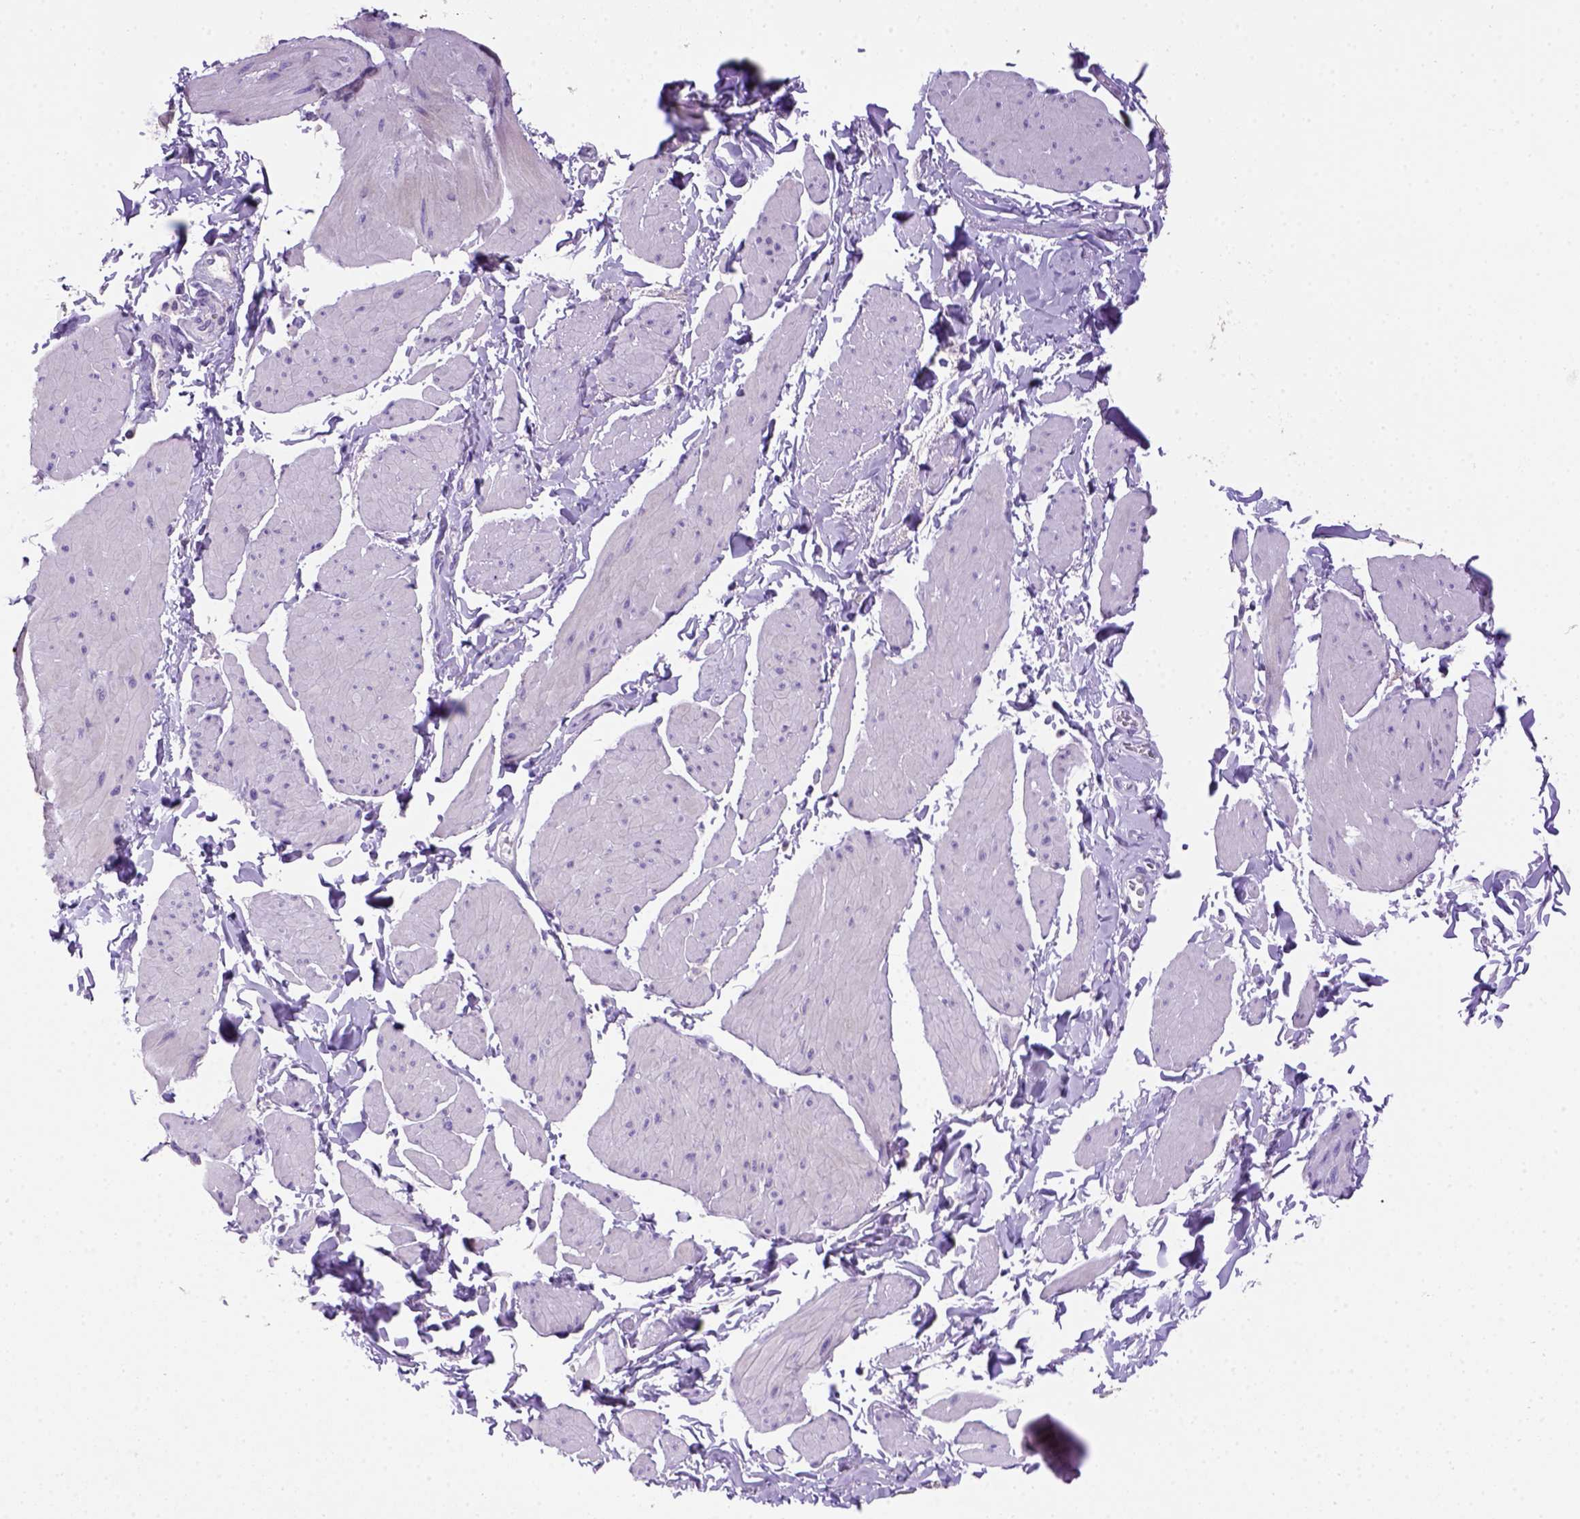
{"staining": {"intensity": "negative", "quantity": "none", "location": "none"}, "tissue": "smooth muscle", "cell_type": "Smooth muscle cells", "image_type": "normal", "snomed": [{"axis": "morphology", "description": "Normal tissue, NOS"}, {"axis": "topography", "description": "Adipose tissue"}, {"axis": "topography", "description": "Smooth muscle"}, {"axis": "topography", "description": "Peripheral nerve tissue"}], "caption": "Micrograph shows no significant protein expression in smooth muscle cells of unremarkable smooth muscle.", "gene": "CD3E", "patient": {"sex": "male", "age": 83}}